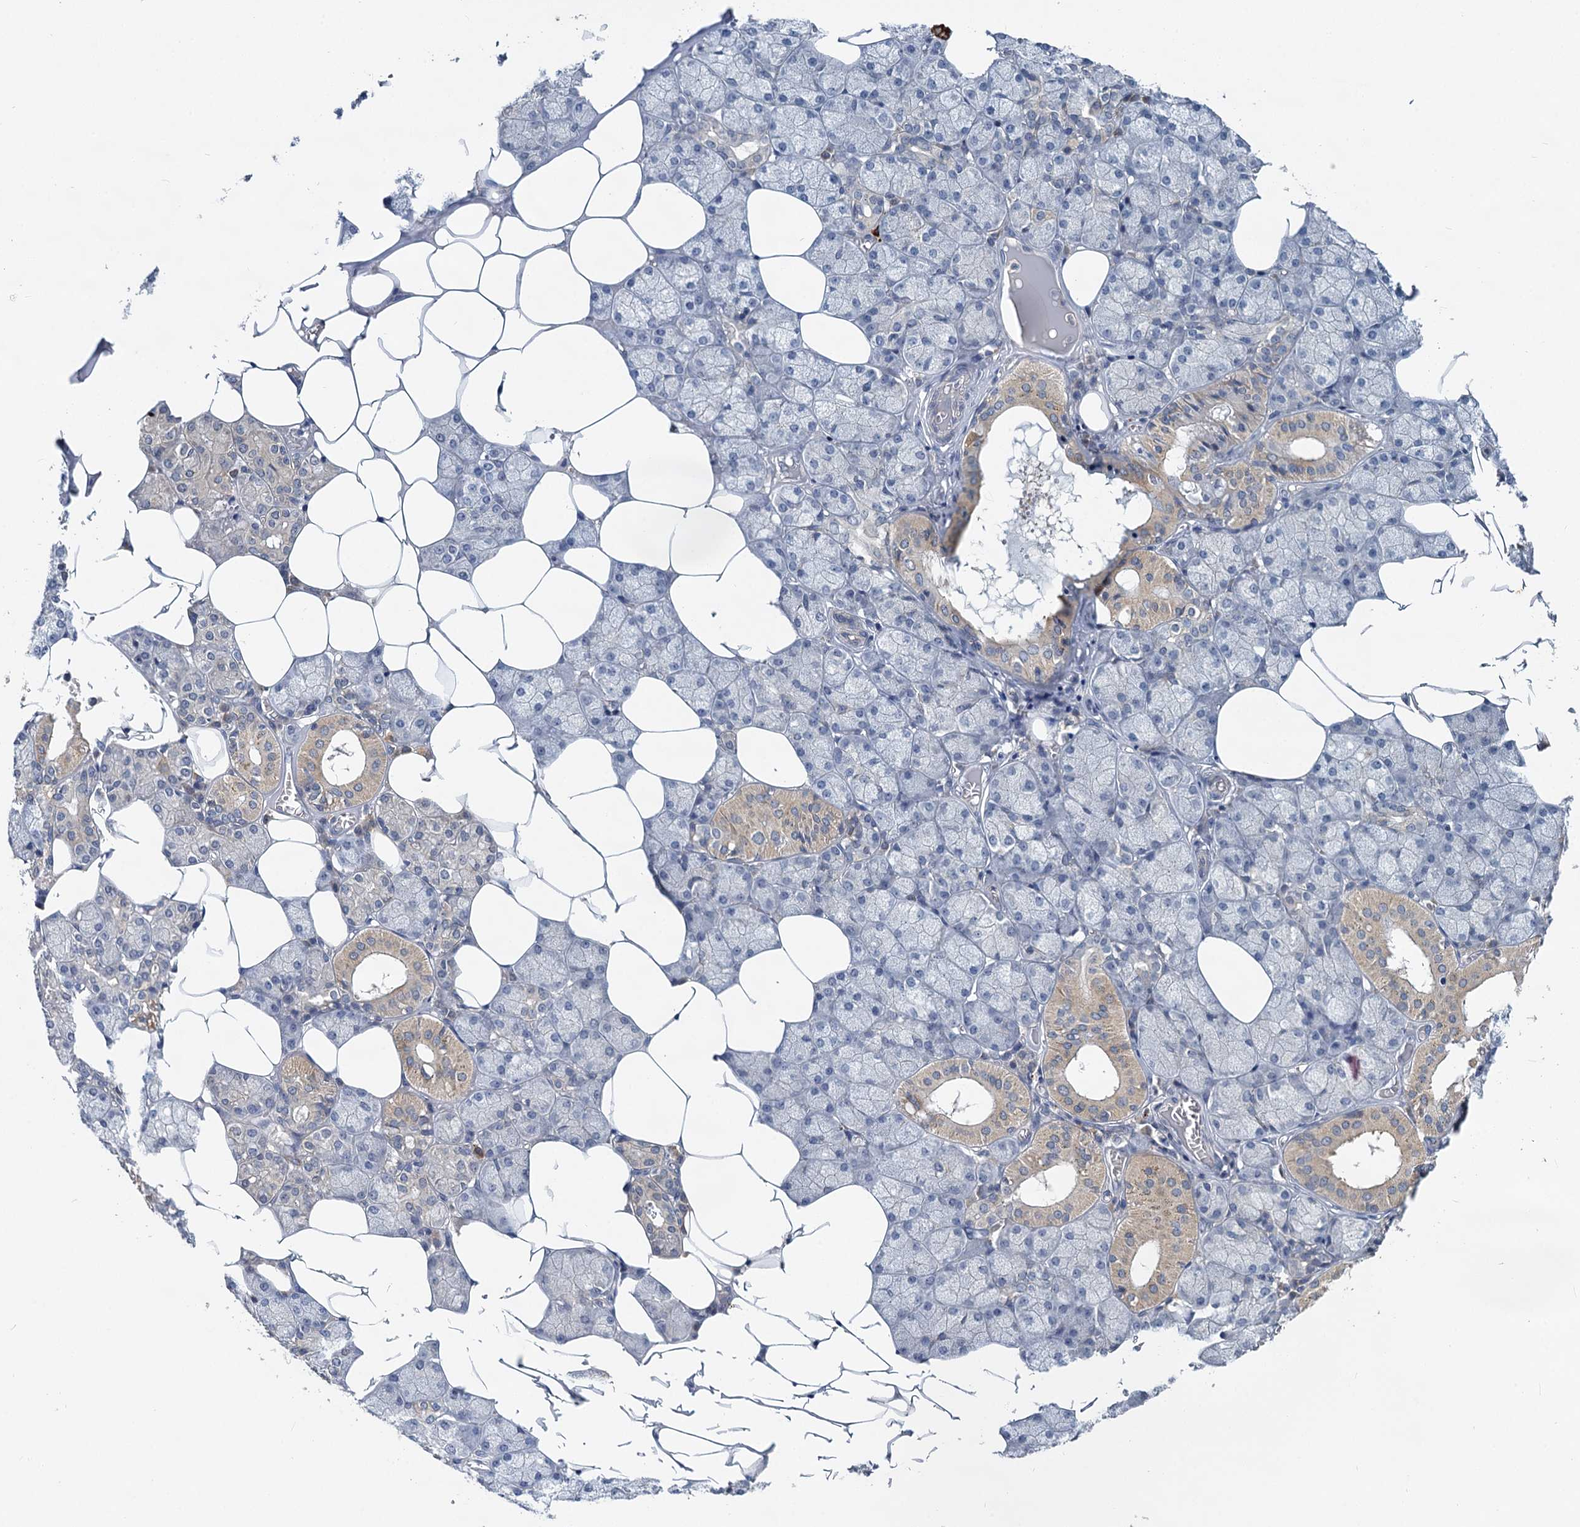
{"staining": {"intensity": "moderate", "quantity": "<25%", "location": "cytoplasmic/membranous"}, "tissue": "salivary gland", "cell_type": "Glandular cells", "image_type": "normal", "snomed": [{"axis": "morphology", "description": "Normal tissue, NOS"}, {"axis": "topography", "description": "Salivary gland"}], "caption": "A histopathology image showing moderate cytoplasmic/membranous staining in about <25% of glandular cells in normal salivary gland, as visualized by brown immunohistochemical staining.", "gene": "TMEM39A", "patient": {"sex": "male", "age": 62}}